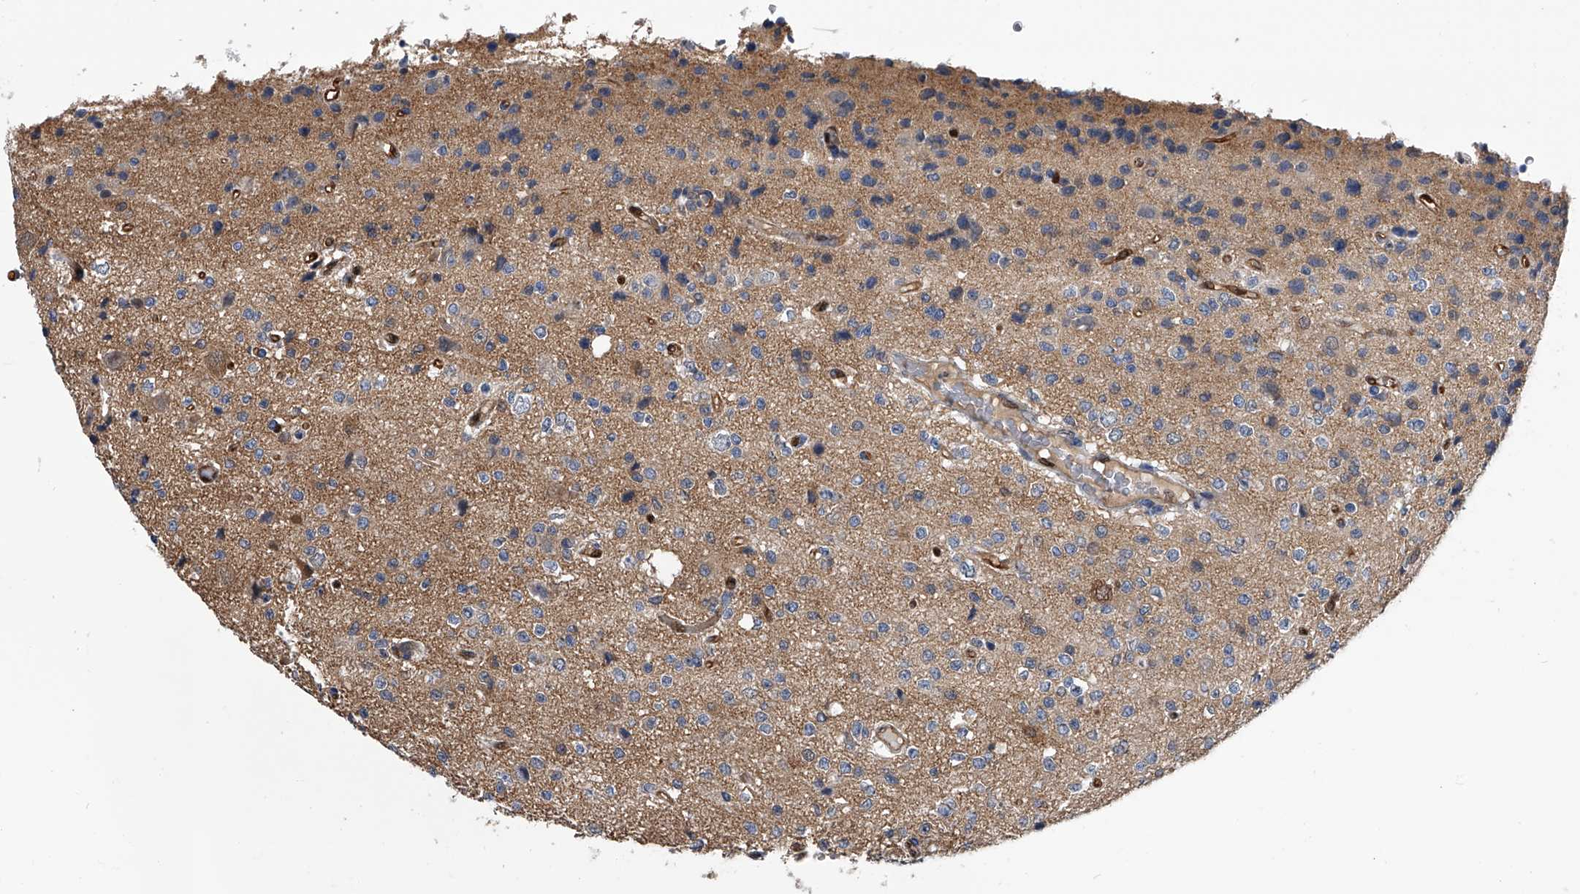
{"staining": {"intensity": "weak", "quantity": "<25%", "location": "cytoplasmic/membranous"}, "tissue": "glioma", "cell_type": "Tumor cells", "image_type": "cancer", "snomed": [{"axis": "morphology", "description": "Glioma, malignant, High grade"}, {"axis": "topography", "description": "pancreas cauda"}], "caption": "Tumor cells show no significant staining in malignant glioma (high-grade).", "gene": "PDXK", "patient": {"sex": "male", "age": 60}}